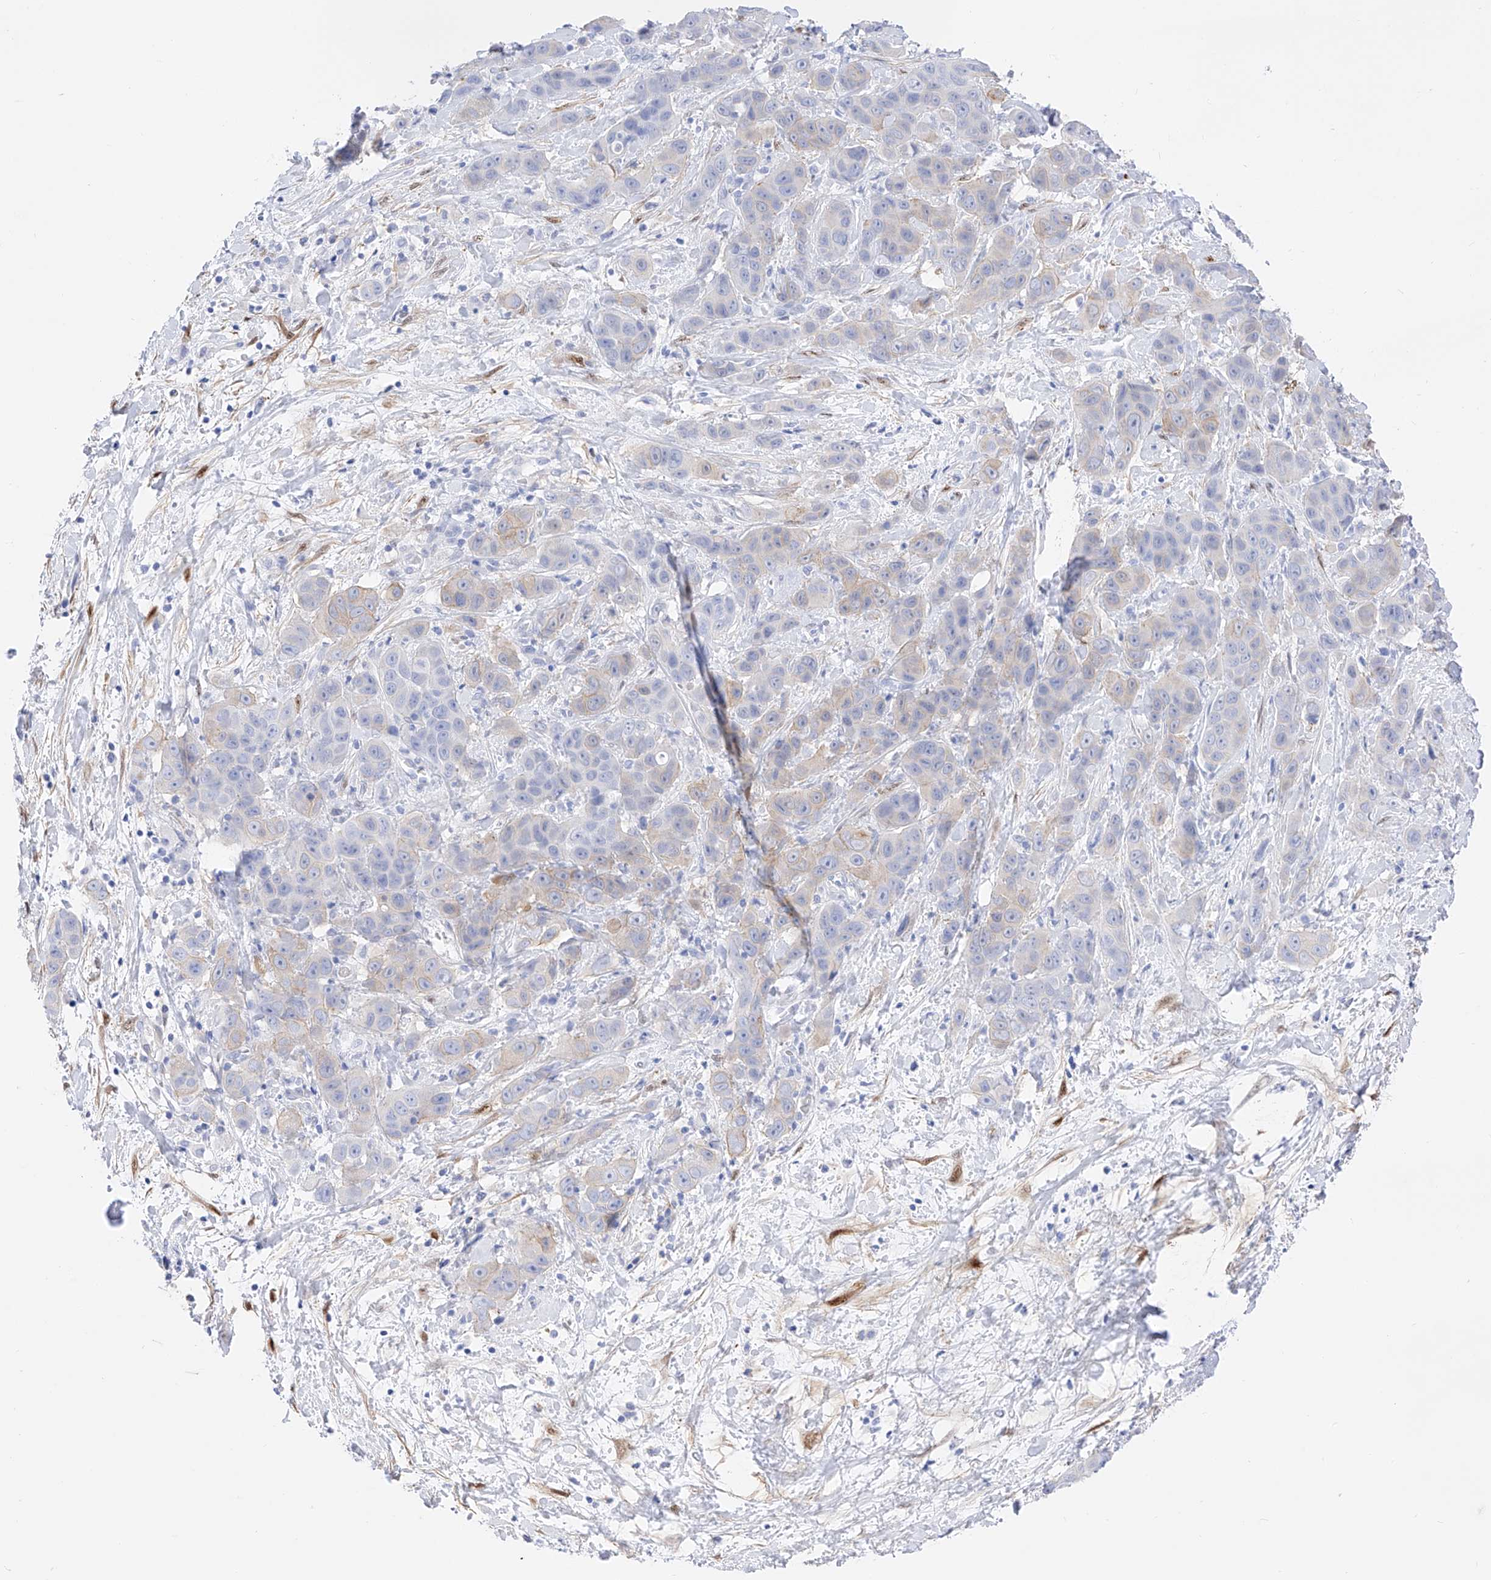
{"staining": {"intensity": "weak", "quantity": "<25%", "location": "cytoplasmic/membranous"}, "tissue": "liver cancer", "cell_type": "Tumor cells", "image_type": "cancer", "snomed": [{"axis": "morphology", "description": "Cholangiocarcinoma"}, {"axis": "topography", "description": "Liver"}], "caption": "DAB (3,3'-diaminobenzidine) immunohistochemical staining of liver cholangiocarcinoma demonstrates no significant staining in tumor cells.", "gene": "TRPC7", "patient": {"sex": "female", "age": 52}}